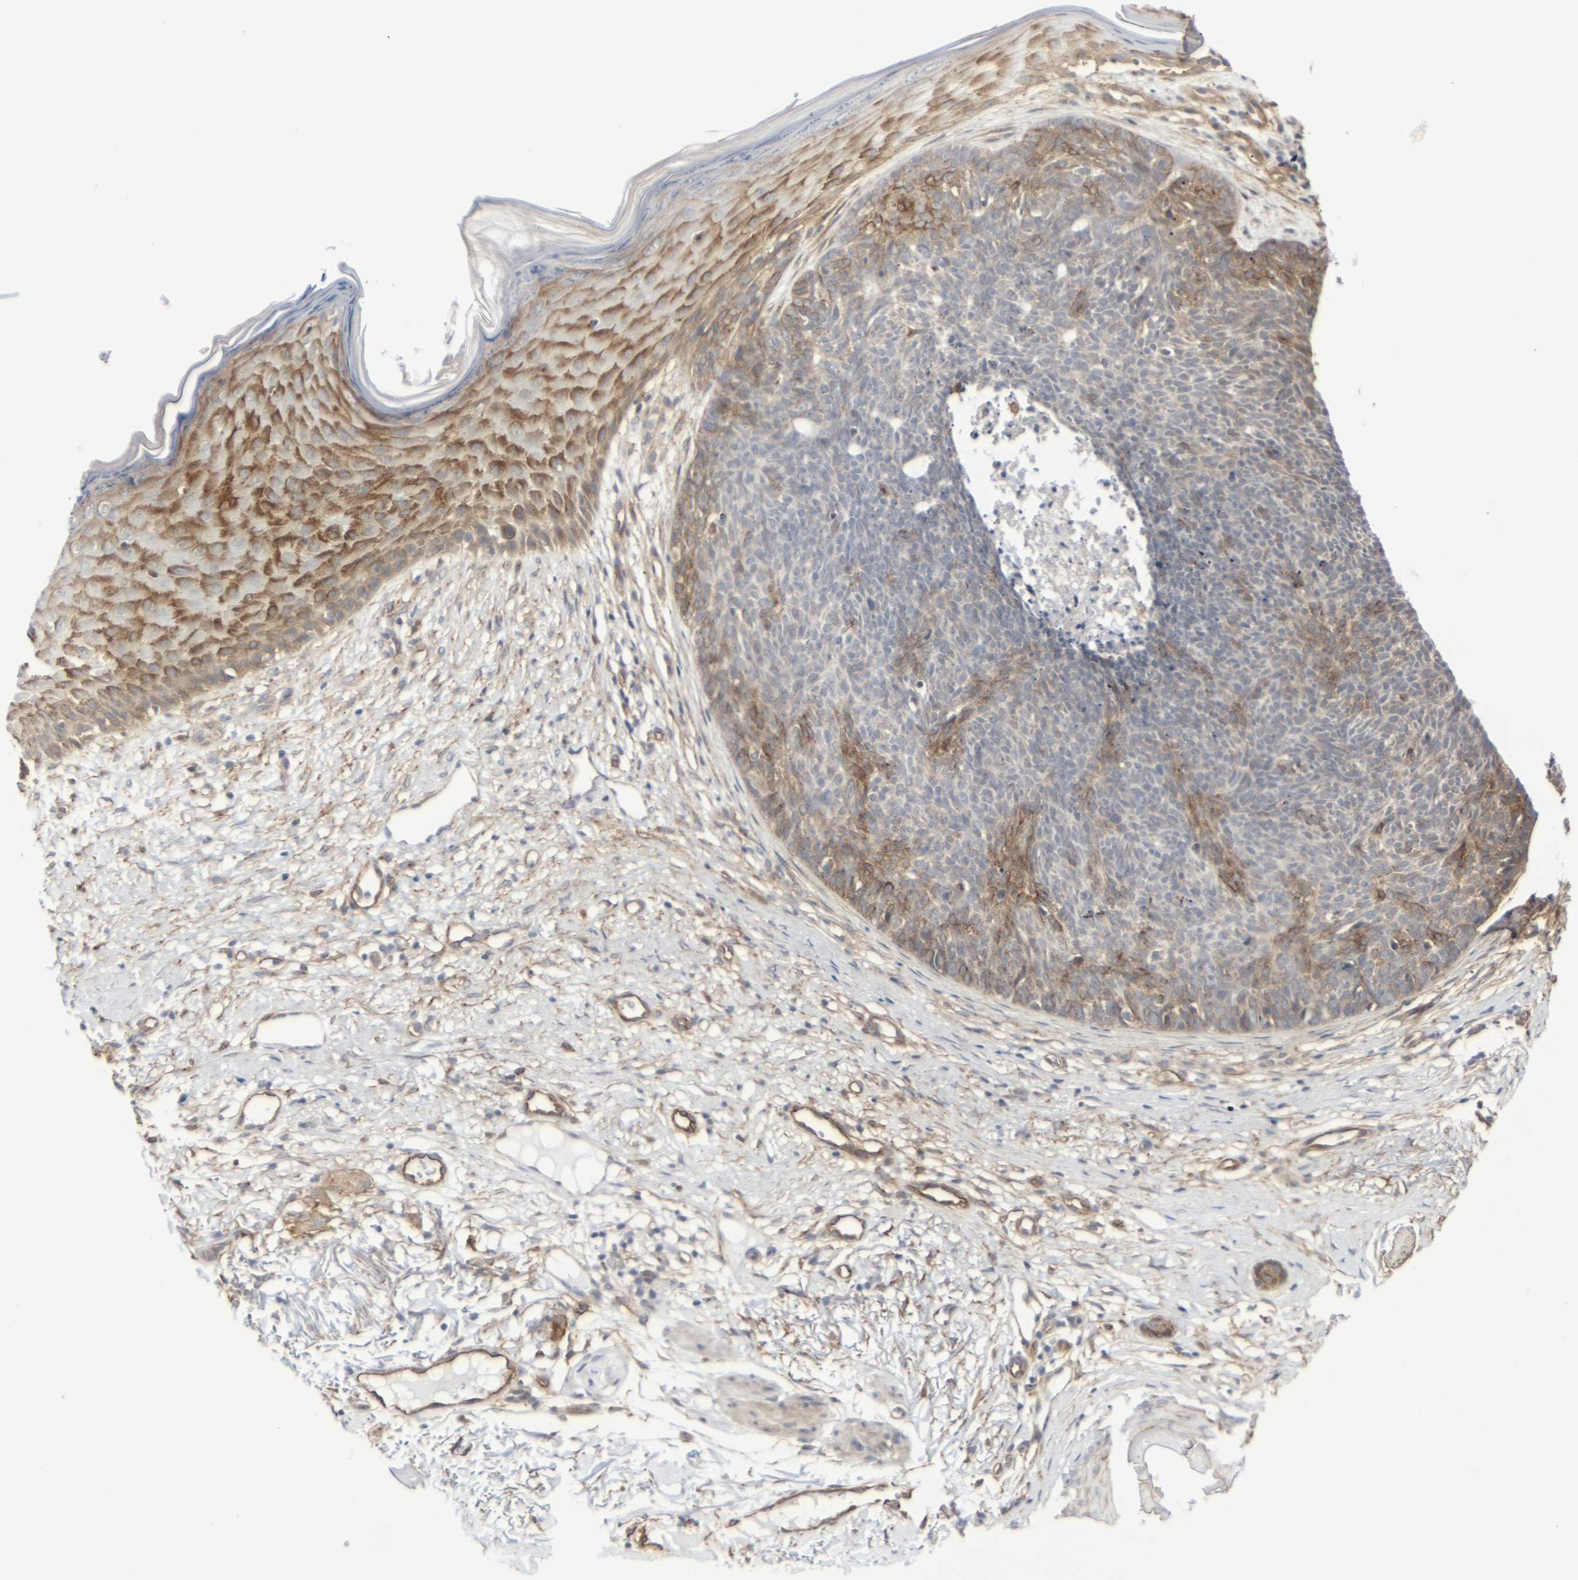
{"staining": {"intensity": "moderate", "quantity": "25%-75%", "location": "cytoplasmic/membranous"}, "tissue": "skin cancer", "cell_type": "Tumor cells", "image_type": "cancer", "snomed": [{"axis": "morphology", "description": "Basal cell carcinoma"}, {"axis": "topography", "description": "Skin"}], "caption": "Tumor cells demonstrate medium levels of moderate cytoplasmic/membranous staining in about 25%-75% of cells in skin cancer (basal cell carcinoma). (DAB (3,3'-diaminobenzidine) IHC with brightfield microscopy, high magnification).", "gene": "MYOF", "patient": {"sex": "female", "age": 70}}